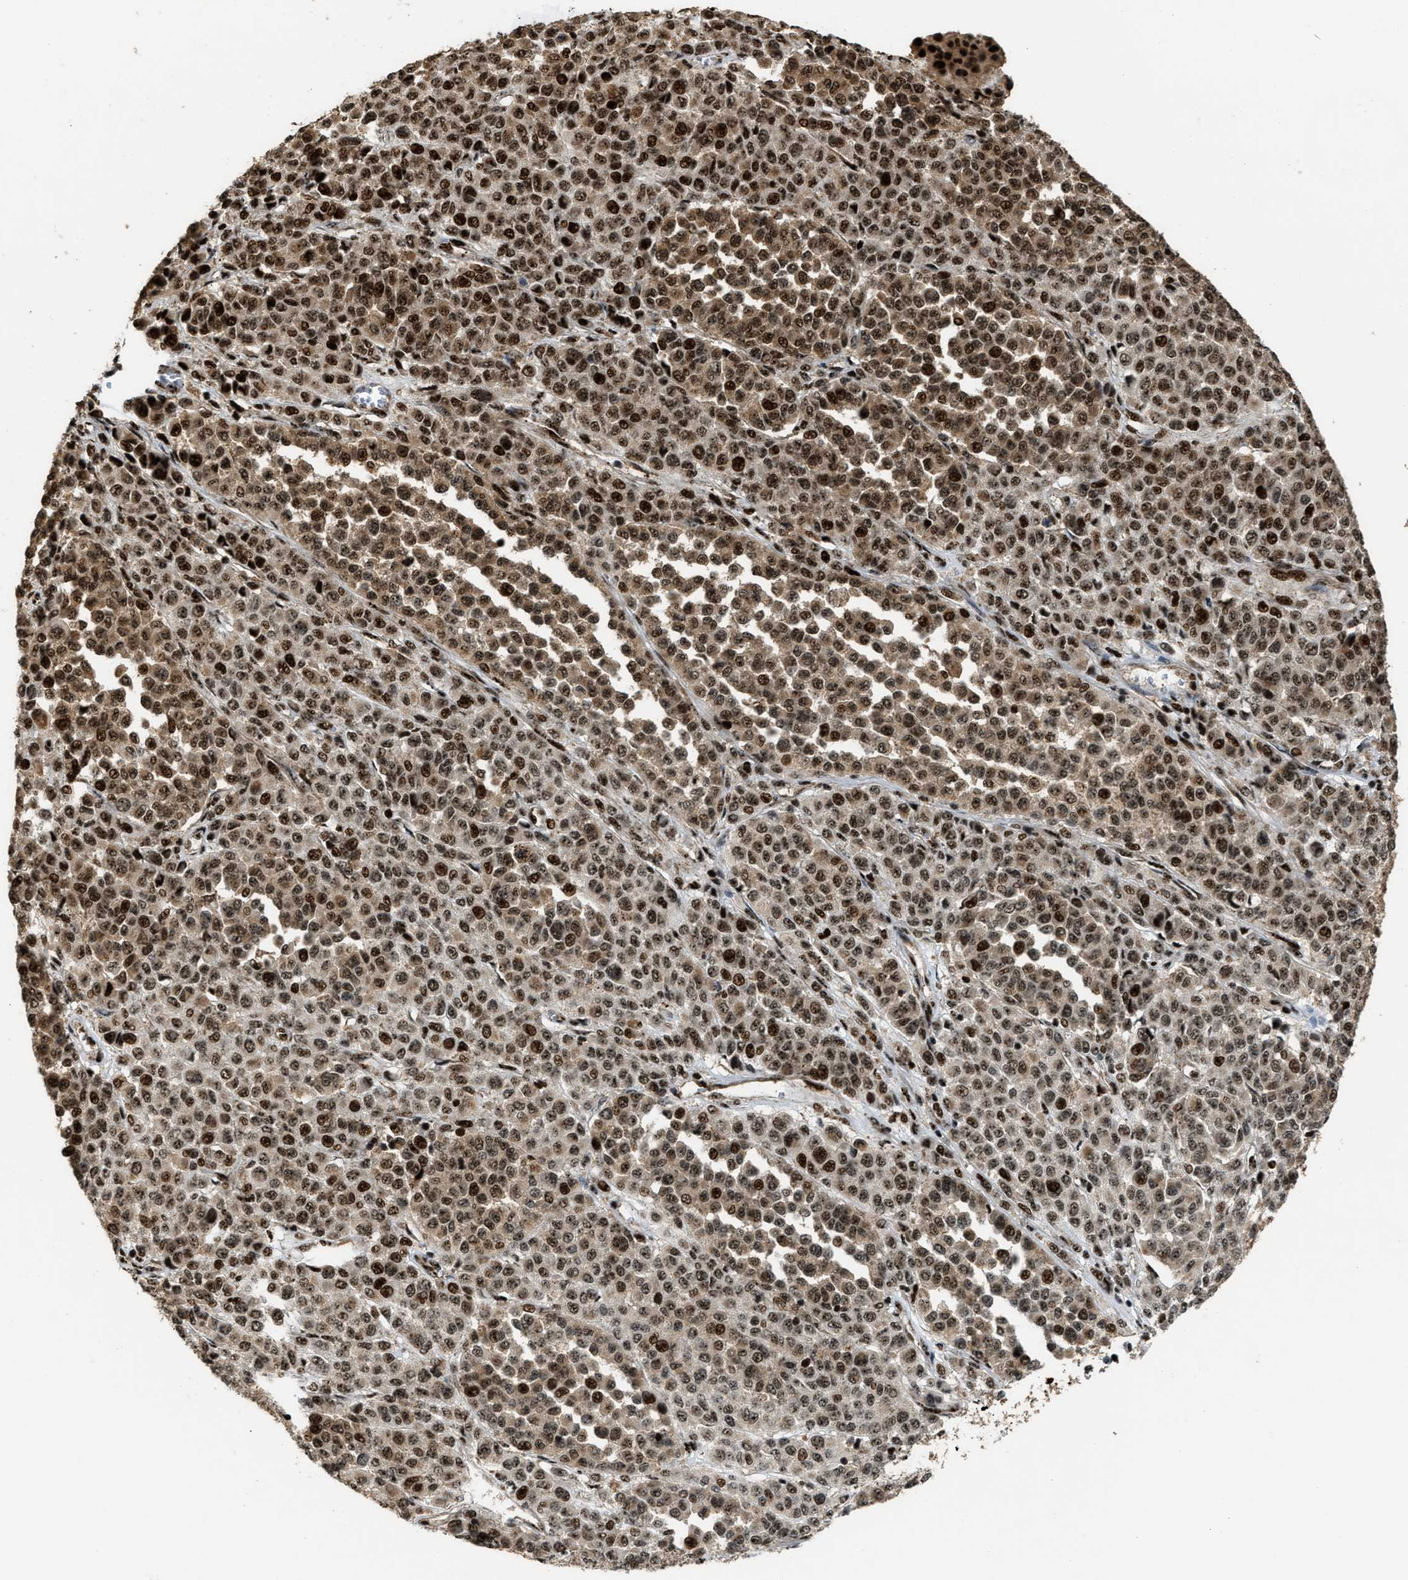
{"staining": {"intensity": "moderate", "quantity": ">75%", "location": "cytoplasmic/membranous,nuclear"}, "tissue": "melanoma", "cell_type": "Tumor cells", "image_type": "cancer", "snomed": [{"axis": "morphology", "description": "Malignant melanoma, Metastatic site"}, {"axis": "topography", "description": "Pancreas"}], "caption": "Immunohistochemical staining of malignant melanoma (metastatic site) displays moderate cytoplasmic/membranous and nuclear protein positivity in approximately >75% of tumor cells.", "gene": "ZNF687", "patient": {"sex": "female", "age": 30}}